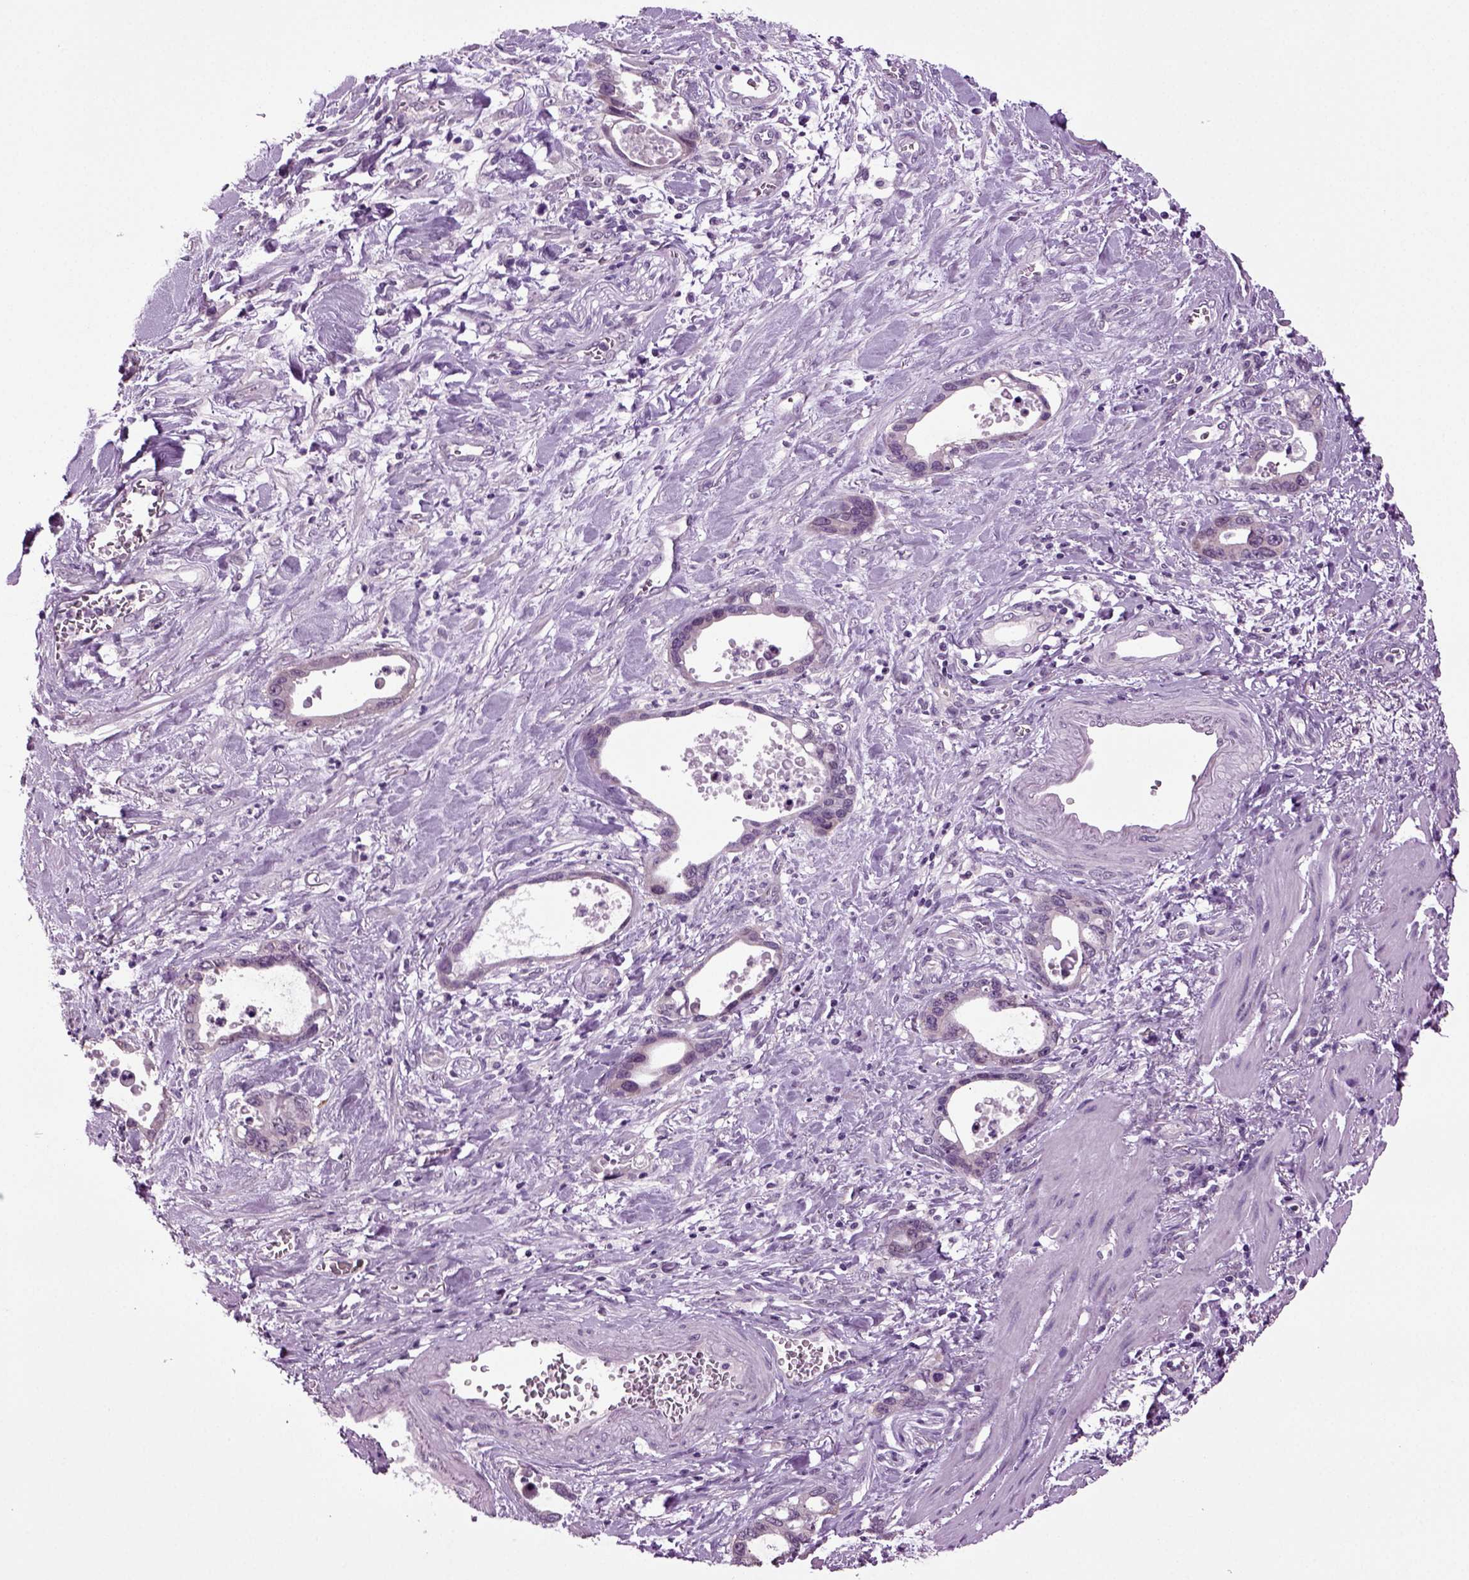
{"staining": {"intensity": "negative", "quantity": "none", "location": "none"}, "tissue": "stomach cancer", "cell_type": "Tumor cells", "image_type": "cancer", "snomed": [{"axis": "morphology", "description": "Normal tissue, NOS"}, {"axis": "morphology", "description": "Adenocarcinoma, NOS"}, {"axis": "topography", "description": "Esophagus"}, {"axis": "topography", "description": "Stomach, upper"}], "caption": "High magnification brightfield microscopy of adenocarcinoma (stomach) stained with DAB (brown) and counterstained with hematoxylin (blue): tumor cells show no significant staining.", "gene": "PLCH2", "patient": {"sex": "male", "age": 74}}